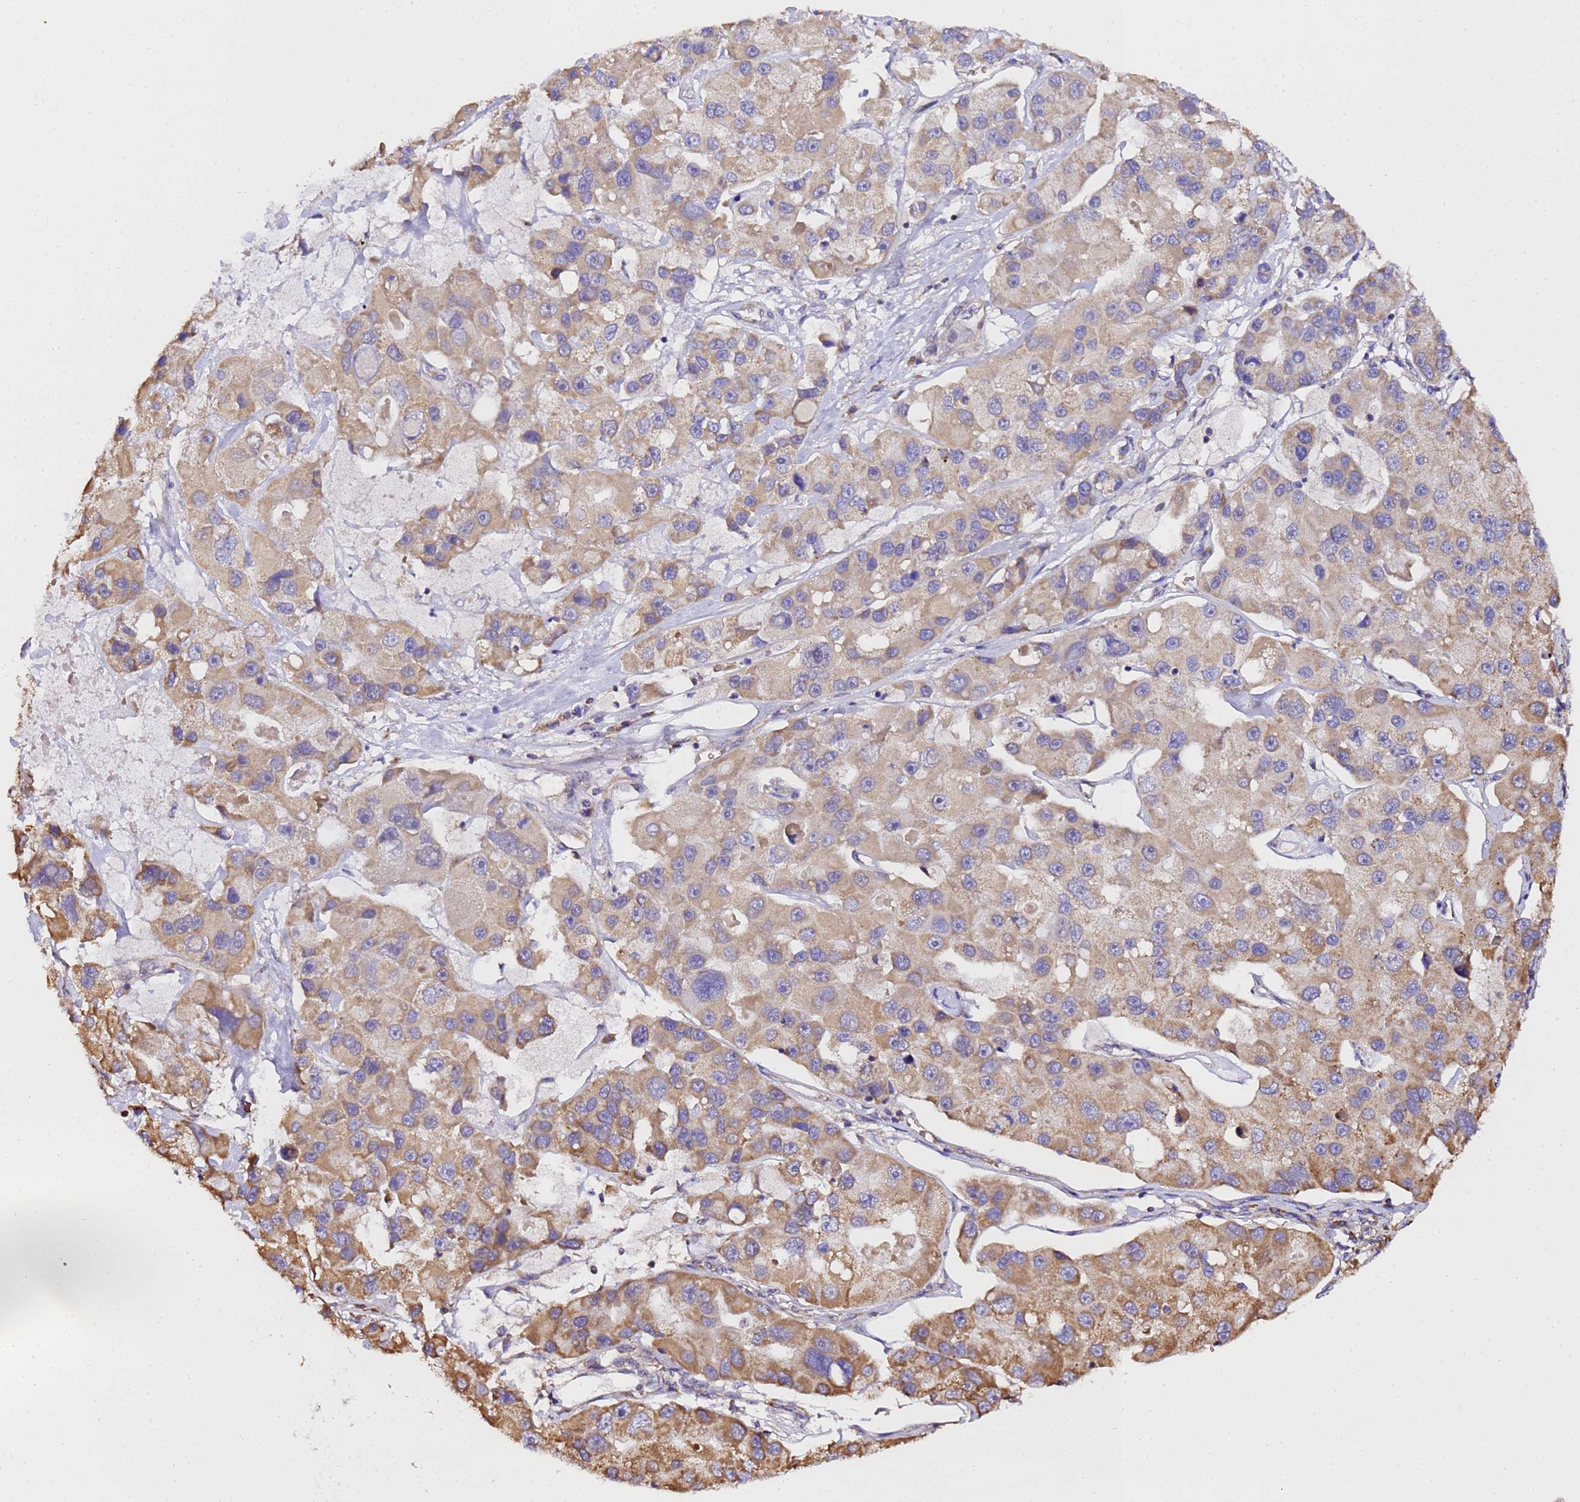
{"staining": {"intensity": "moderate", "quantity": ">75%", "location": "cytoplasmic/membranous"}, "tissue": "lung cancer", "cell_type": "Tumor cells", "image_type": "cancer", "snomed": [{"axis": "morphology", "description": "Adenocarcinoma, NOS"}, {"axis": "topography", "description": "Lung"}], "caption": "IHC photomicrograph of human lung adenocarcinoma stained for a protein (brown), which exhibits medium levels of moderate cytoplasmic/membranous staining in approximately >75% of tumor cells.", "gene": "LRRIQ1", "patient": {"sex": "female", "age": 54}}